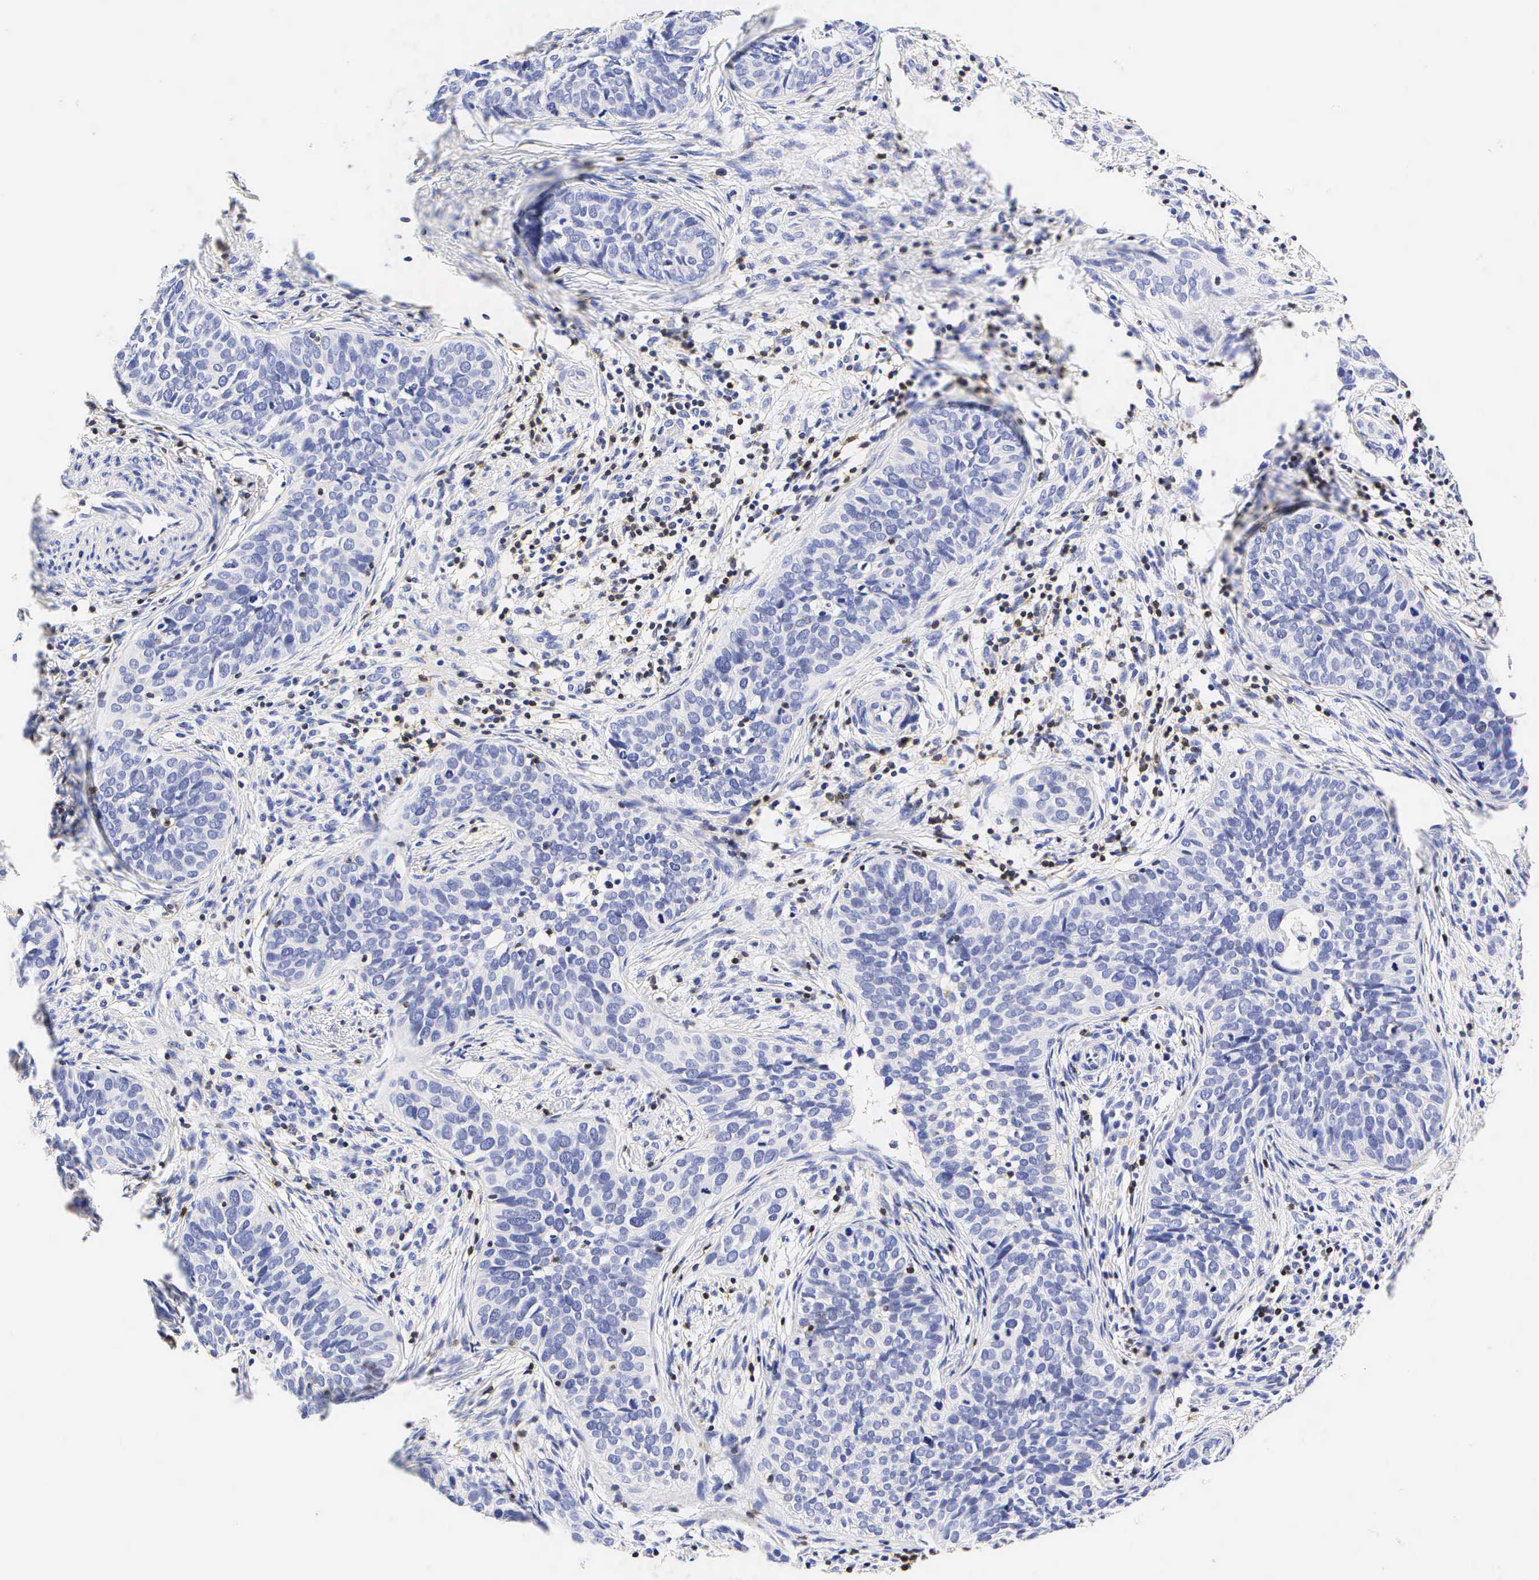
{"staining": {"intensity": "negative", "quantity": "none", "location": "none"}, "tissue": "cervical cancer", "cell_type": "Tumor cells", "image_type": "cancer", "snomed": [{"axis": "morphology", "description": "Squamous cell carcinoma, NOS"}, {"axis": "topography", "description": "Cervix"}], "caption": "Tumor cells show no significant staining in cervical squamous cell carcinoma. The staining is performed using DAB brown chromogen with nuclei counter-stained in using hematoxylin.", "gene": "CD3E", "patient": {"sex": "female", "age": 31}}